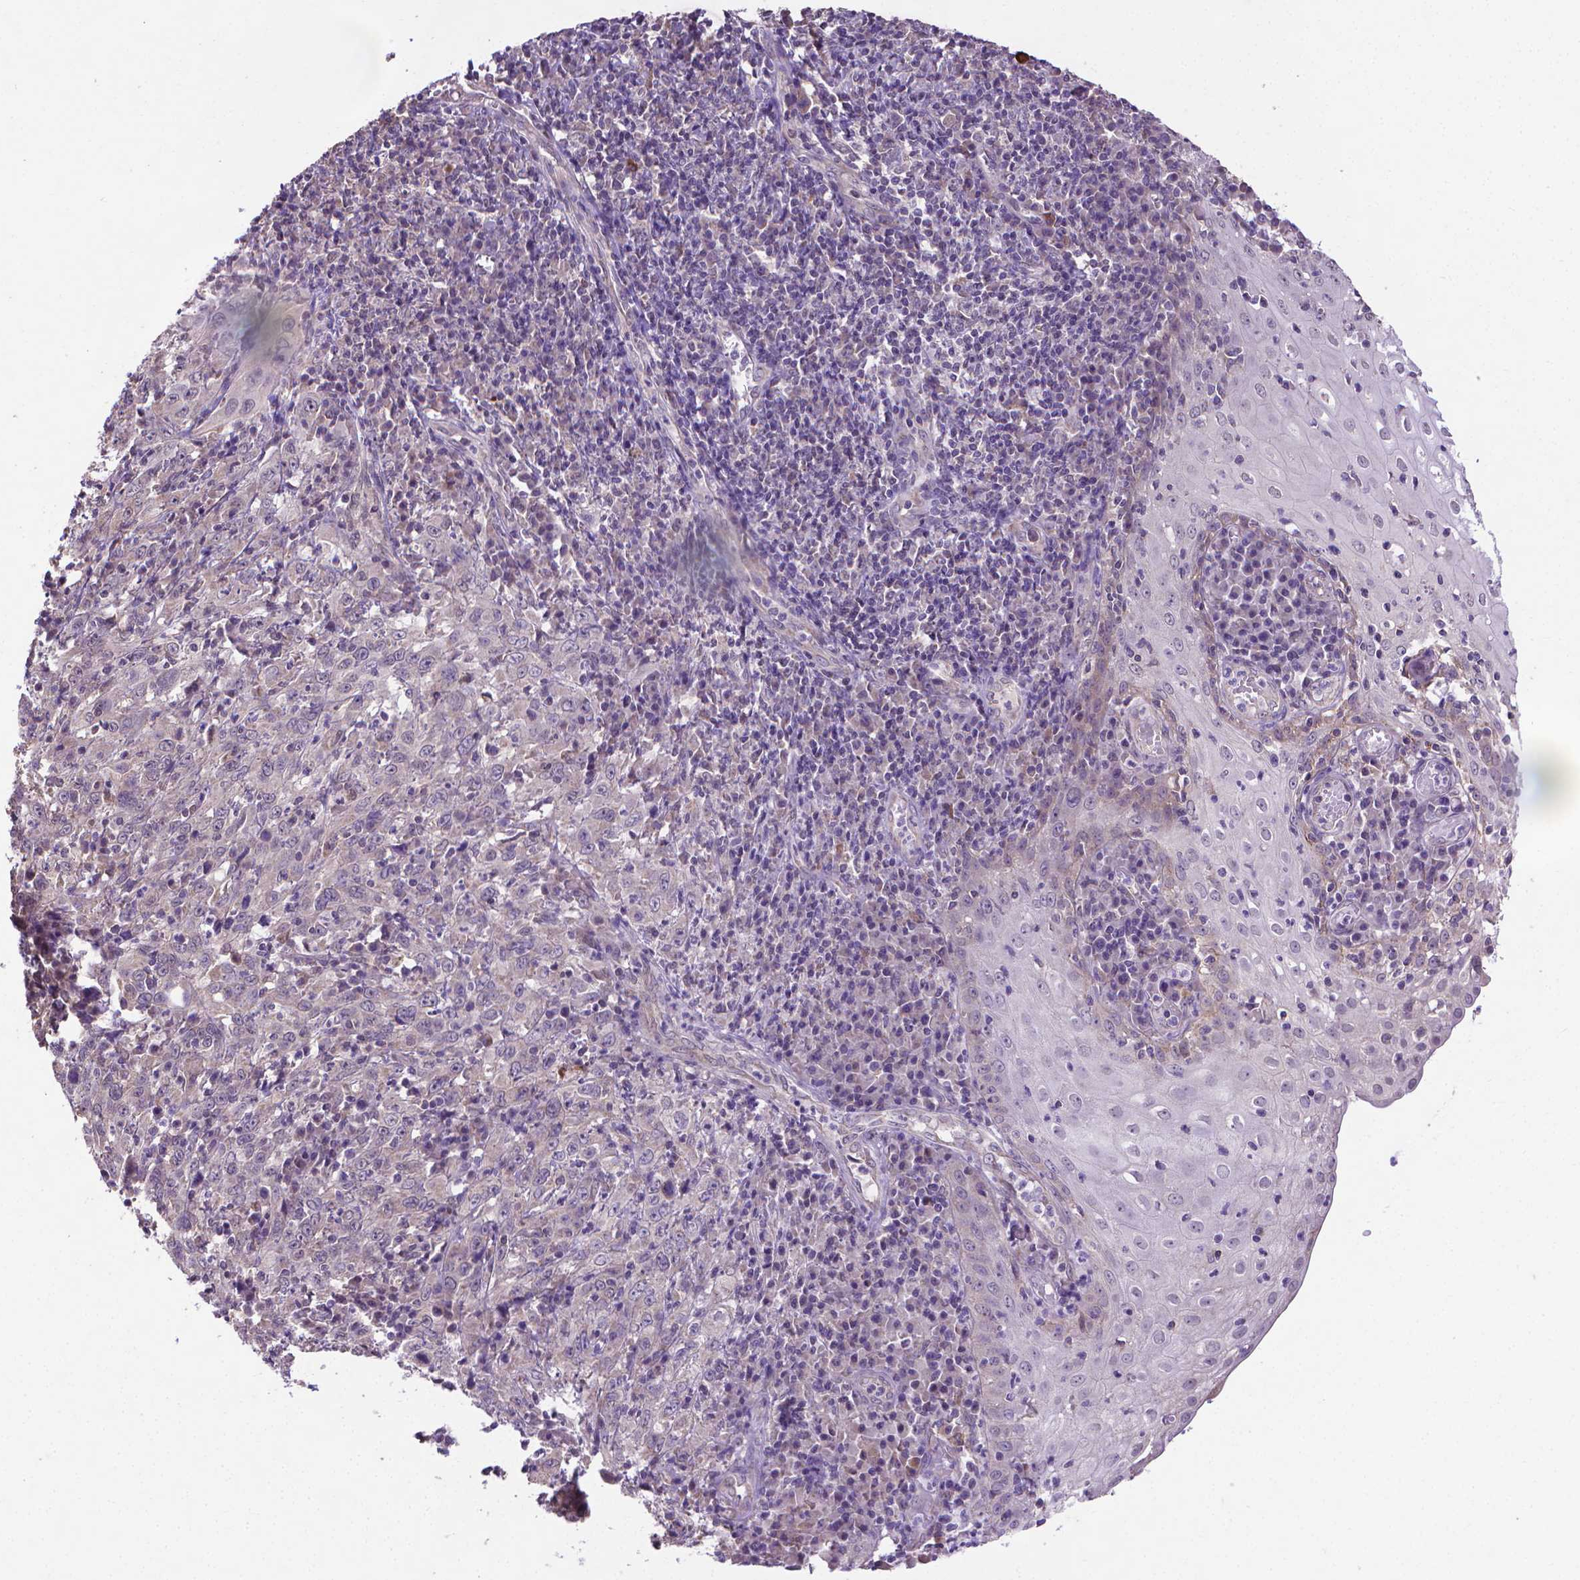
{"staining": {"intensity": "negative", "quantity": "none", "location": "none"}, "tissue": "cervical cancer", "cell_type": "Tumor cells", "image_type": "cancer", "snomed": [{"axis": "morphology", "description": "Squamous cell carcinoma, NOS"}, {"axis": "topography", "description": "Cervix"}], "caption": "Immunohistochemical staining of human cervical cancer reveals no significant positivity in tumor cells. (Brightfield microscopy of DAB immunohistochemistry at high magnification).", "gene": "GPR63", "patient": {"sex": "female", "age": 46}}